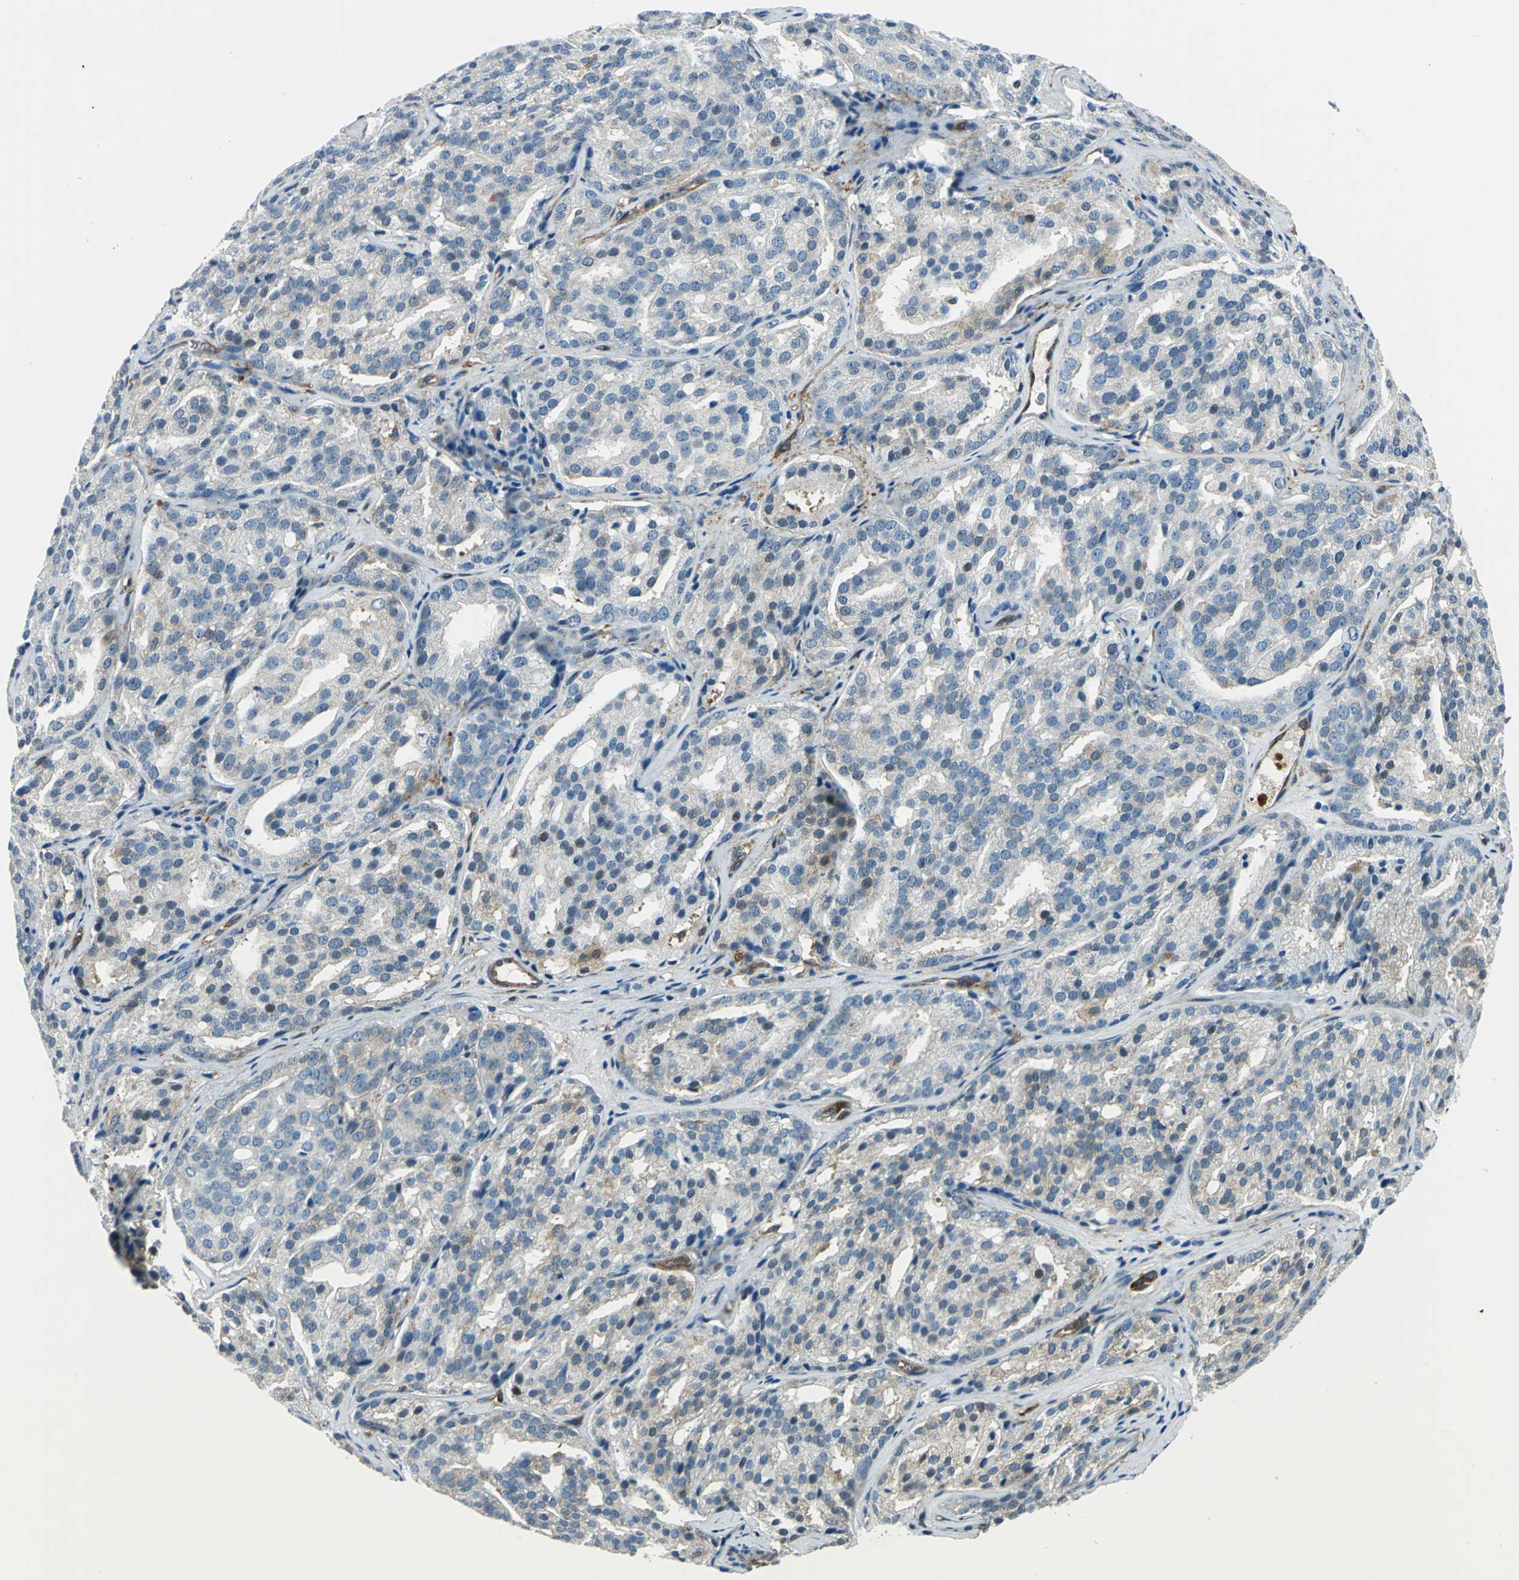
{"staining": {"intensity": "weak", "quantity": "<25%", "location": "cytoplasmic/membranous"}, "tissue": "prostate cancer", "cell_type": "Tumor cells", "image_type": "cancer", "snomed": [{"axis": "morphology", "description": "Adenocarcinoma, High grade"}, {"axis": "topography", "description": "Prostate"}], "caption": "Tumor cells are negative for protein expression in human prostate cancer (adenocarcinoma (high-grade)). (DAB IHC, high magnification).", "gene": "HSPB1", "patient": {"sex": "male", "age": 64}}